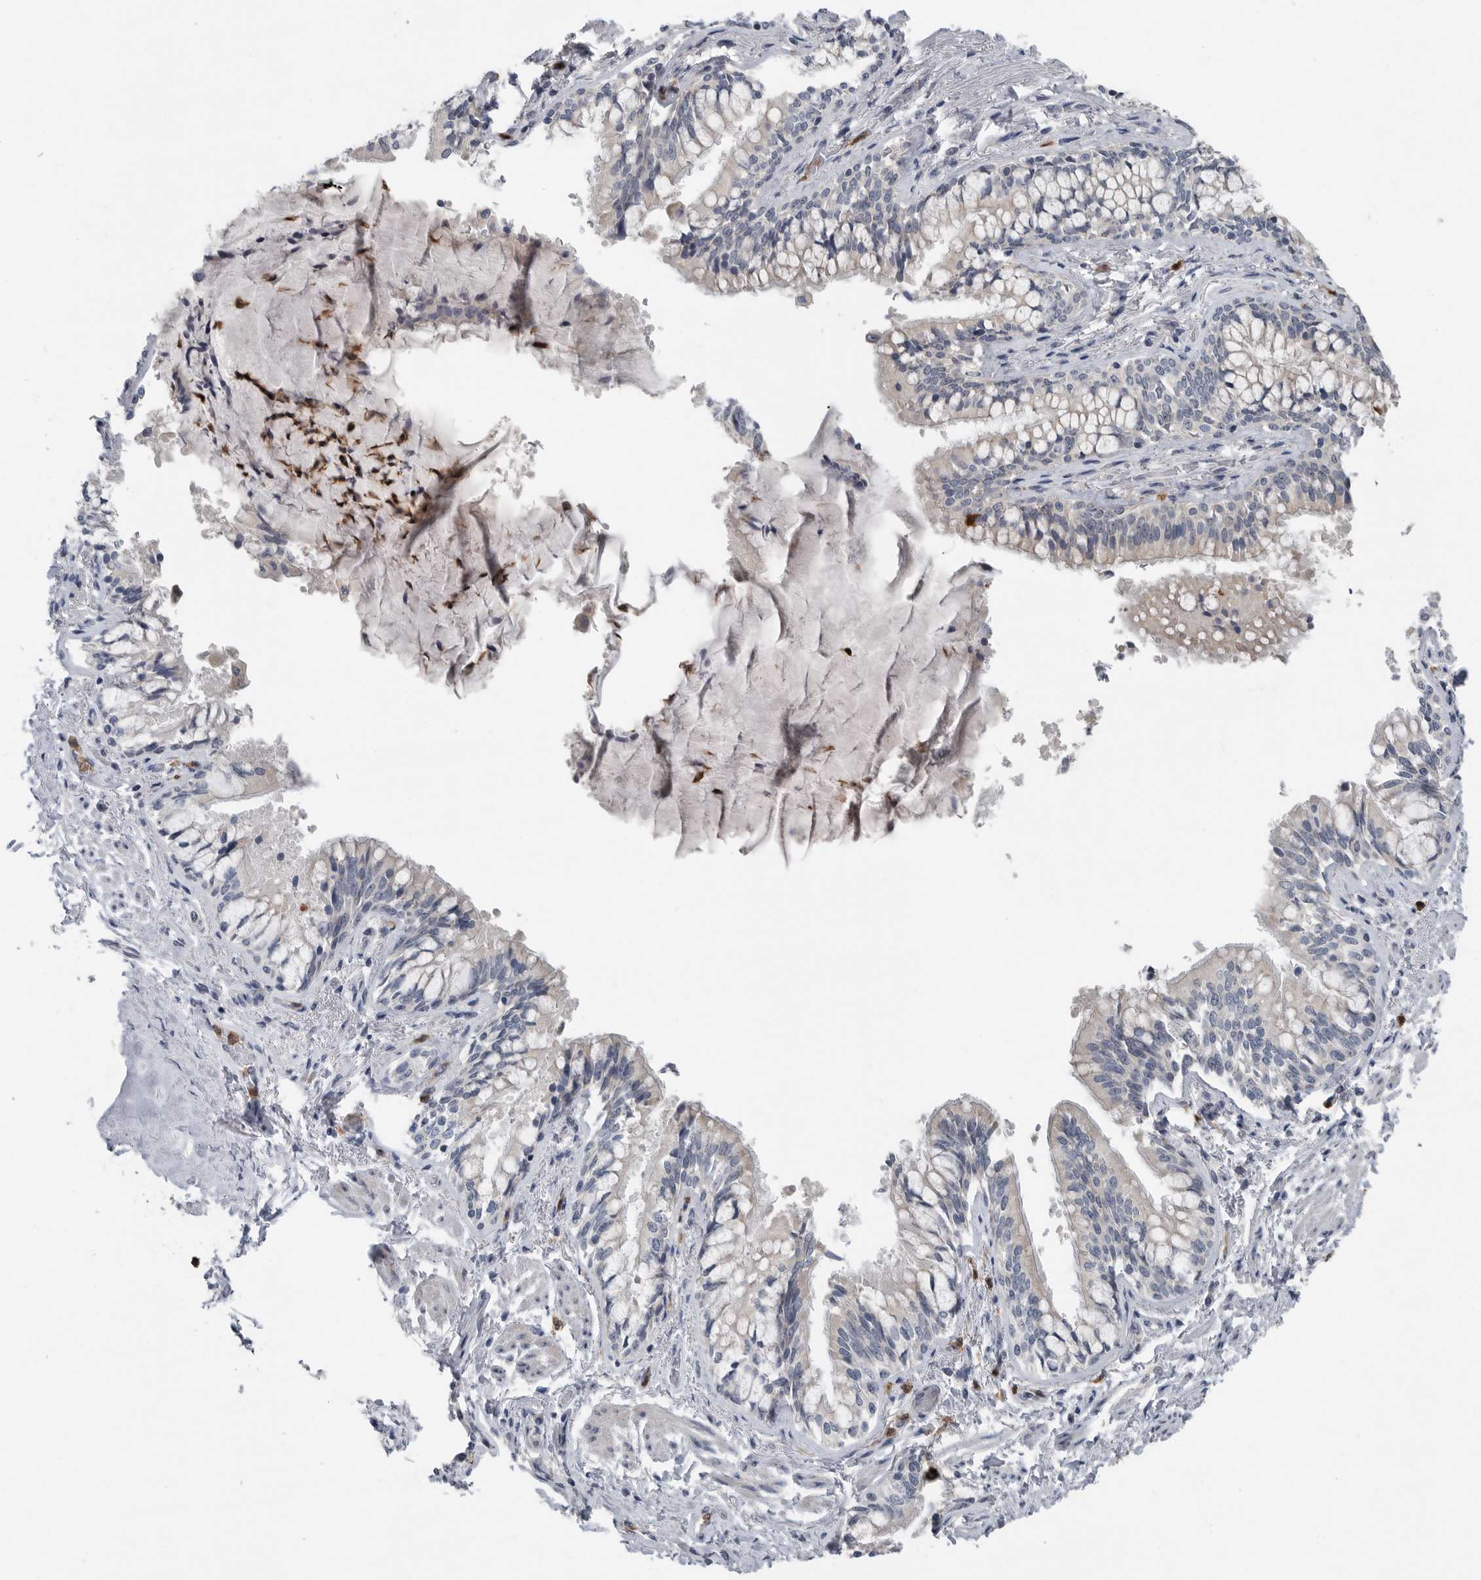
{"staining": {"intensity": "weak", "quantity": "<25%", "location": "cytoplasmic/membranous"}, "tissue": "bronchus", "cell_type": "Respiratory epithelial cells", "image_type": "normal", "snomed": [{"axis": "morphology", "description": "Normal tissue, NOS"}, {"axis": "morphology", "description": "Inflammation, NOS"}, {"axis": "topography", "description": "Bronchus"}, {"axis": "topography", "description": "Lung"}], "caption": "Immunohistochemical staining of benign human bronchus displays no significant staining in respiratory epithelial cells.", "gene": "SCP2", "patient": {"sex": "female", "age": 46}}